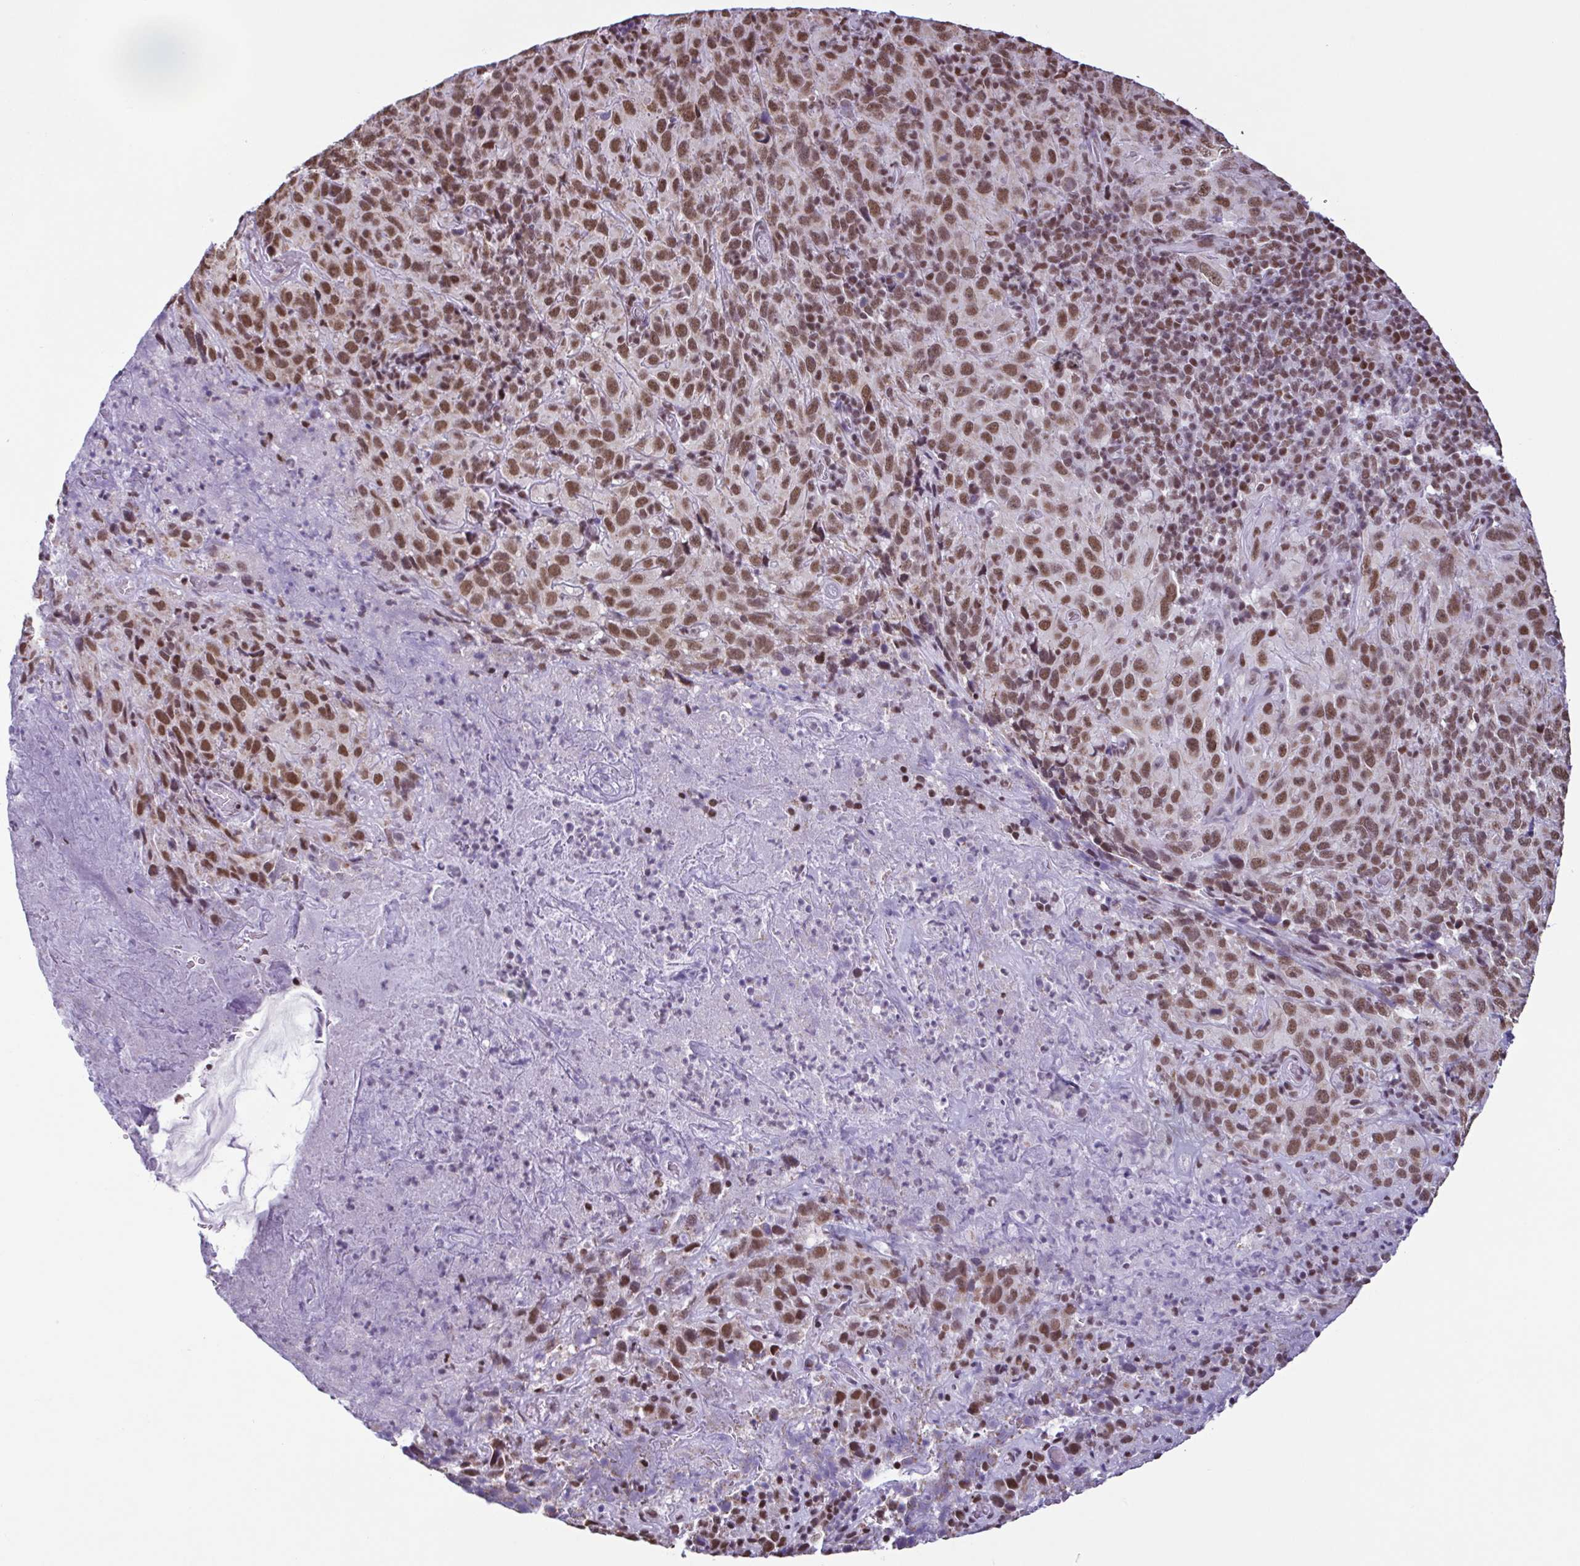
{"staining": {"intensity": "moderate", "quantity": ">75%", "location": "nuclear"}, "tissue": "cervical cancer", "cell_type": "Tumor cells", "image_type": "cancer", "snomed": [{"axis": "morphology", "description": "Squamous cell carcinoma, NOS"}, {"axis": "topography", "description": "Cervix"}], "caption": "Immunohistochemical staining of squamous cell carcinoma (cervical) shows moderate nuclear protein staining in approximately >75% of tumor cells.", "gene": "TIMM21", "patient": {"sex": "female", "age": 51}}